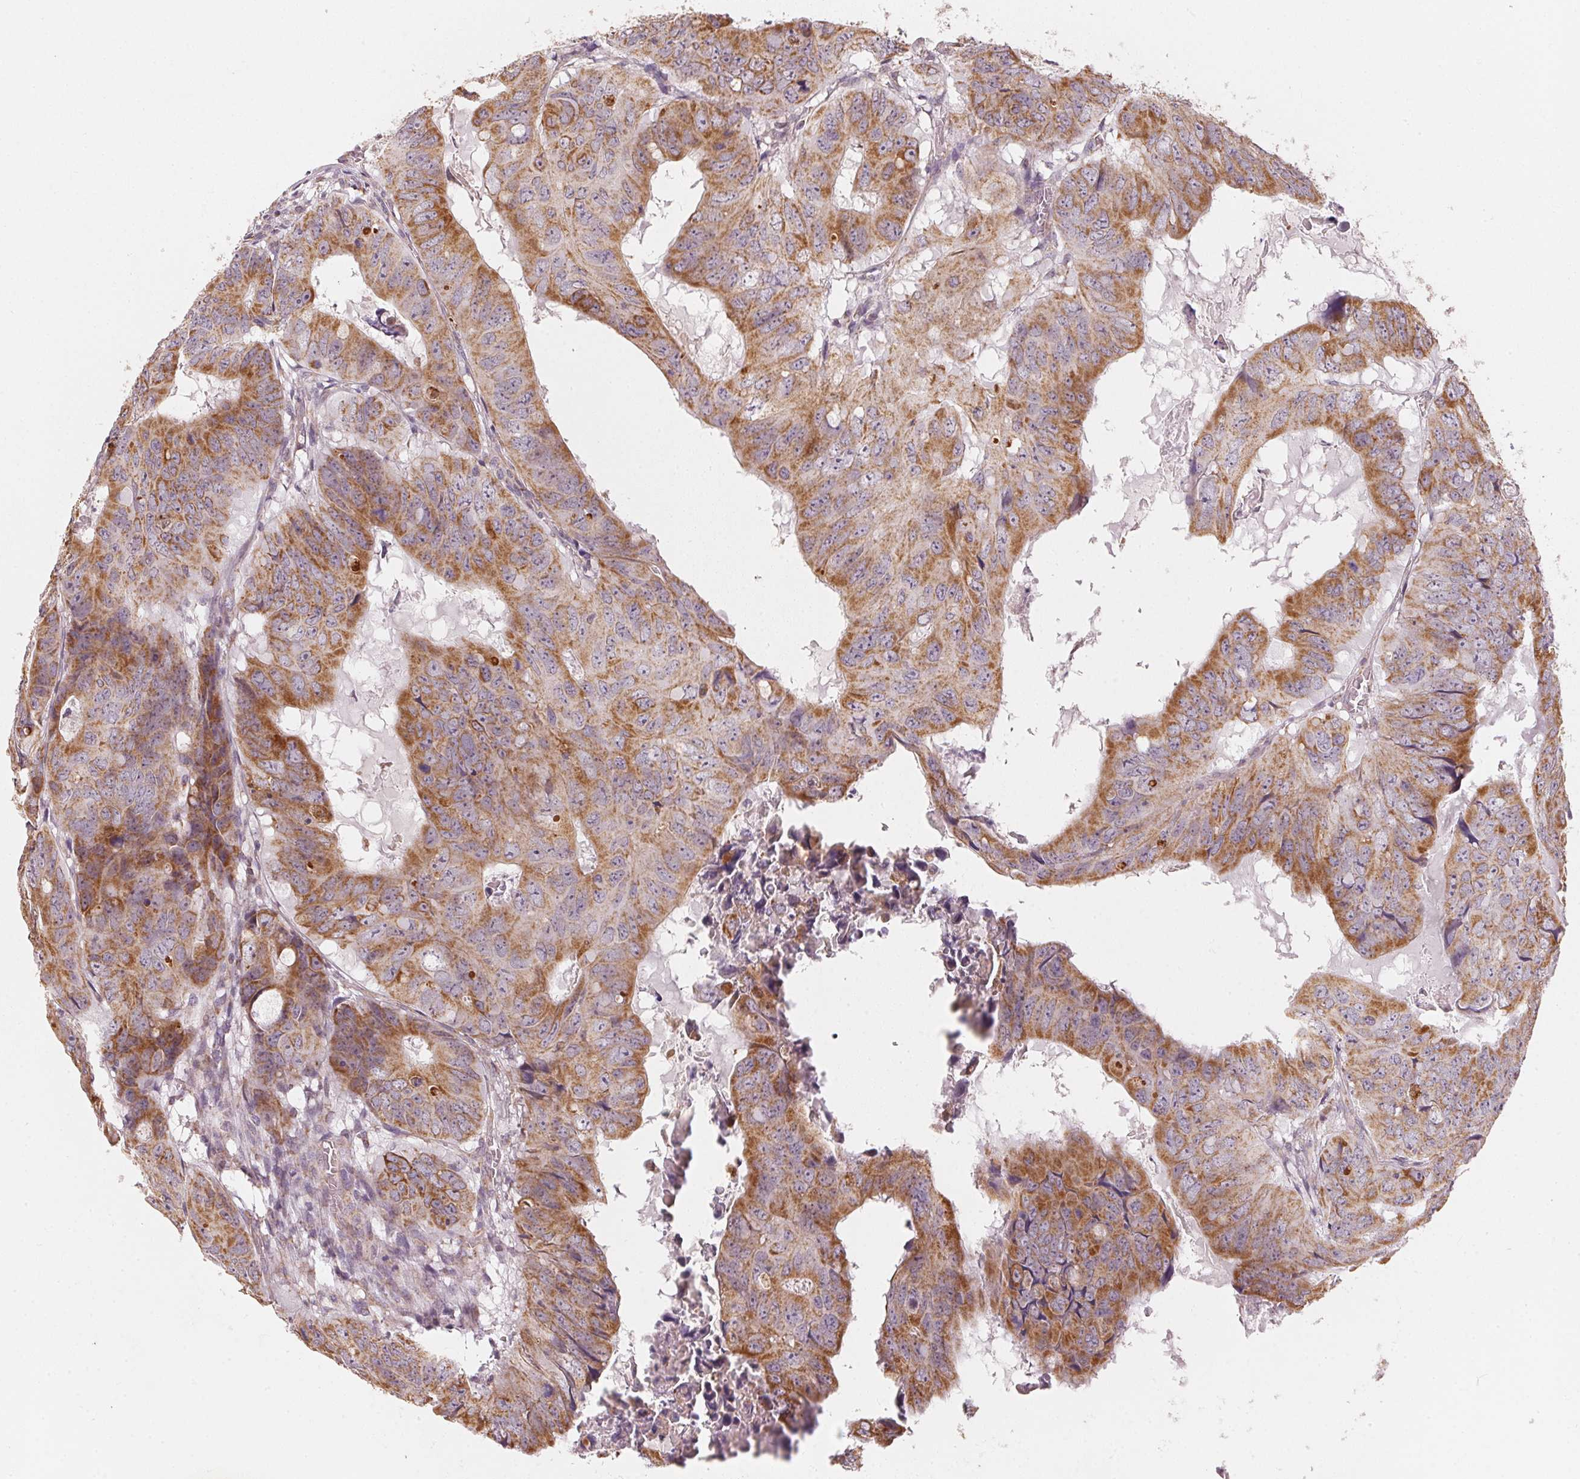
{"staining": {"intensity": "moderate", "quantity": ">75%", "location": "cytoplasmic/membranous"}, "tissue": "colorectal cancer", "cell_type": "Tumor cells", "image_type": "cancer", "snomed": [{"axis": "morphology", "description": "Adenocarcinoma, NOS"}, {"axis": "topography", "description": "Colon"}], "caption": "Immunohistochemical staining of human colorectal cancer shows medium levels of moderate cytoplasmic/membranous protein positivity in about >75% of tumor cells.", "gene": "MATCAP1", "patient": {"sex": "male", "age": 79}}